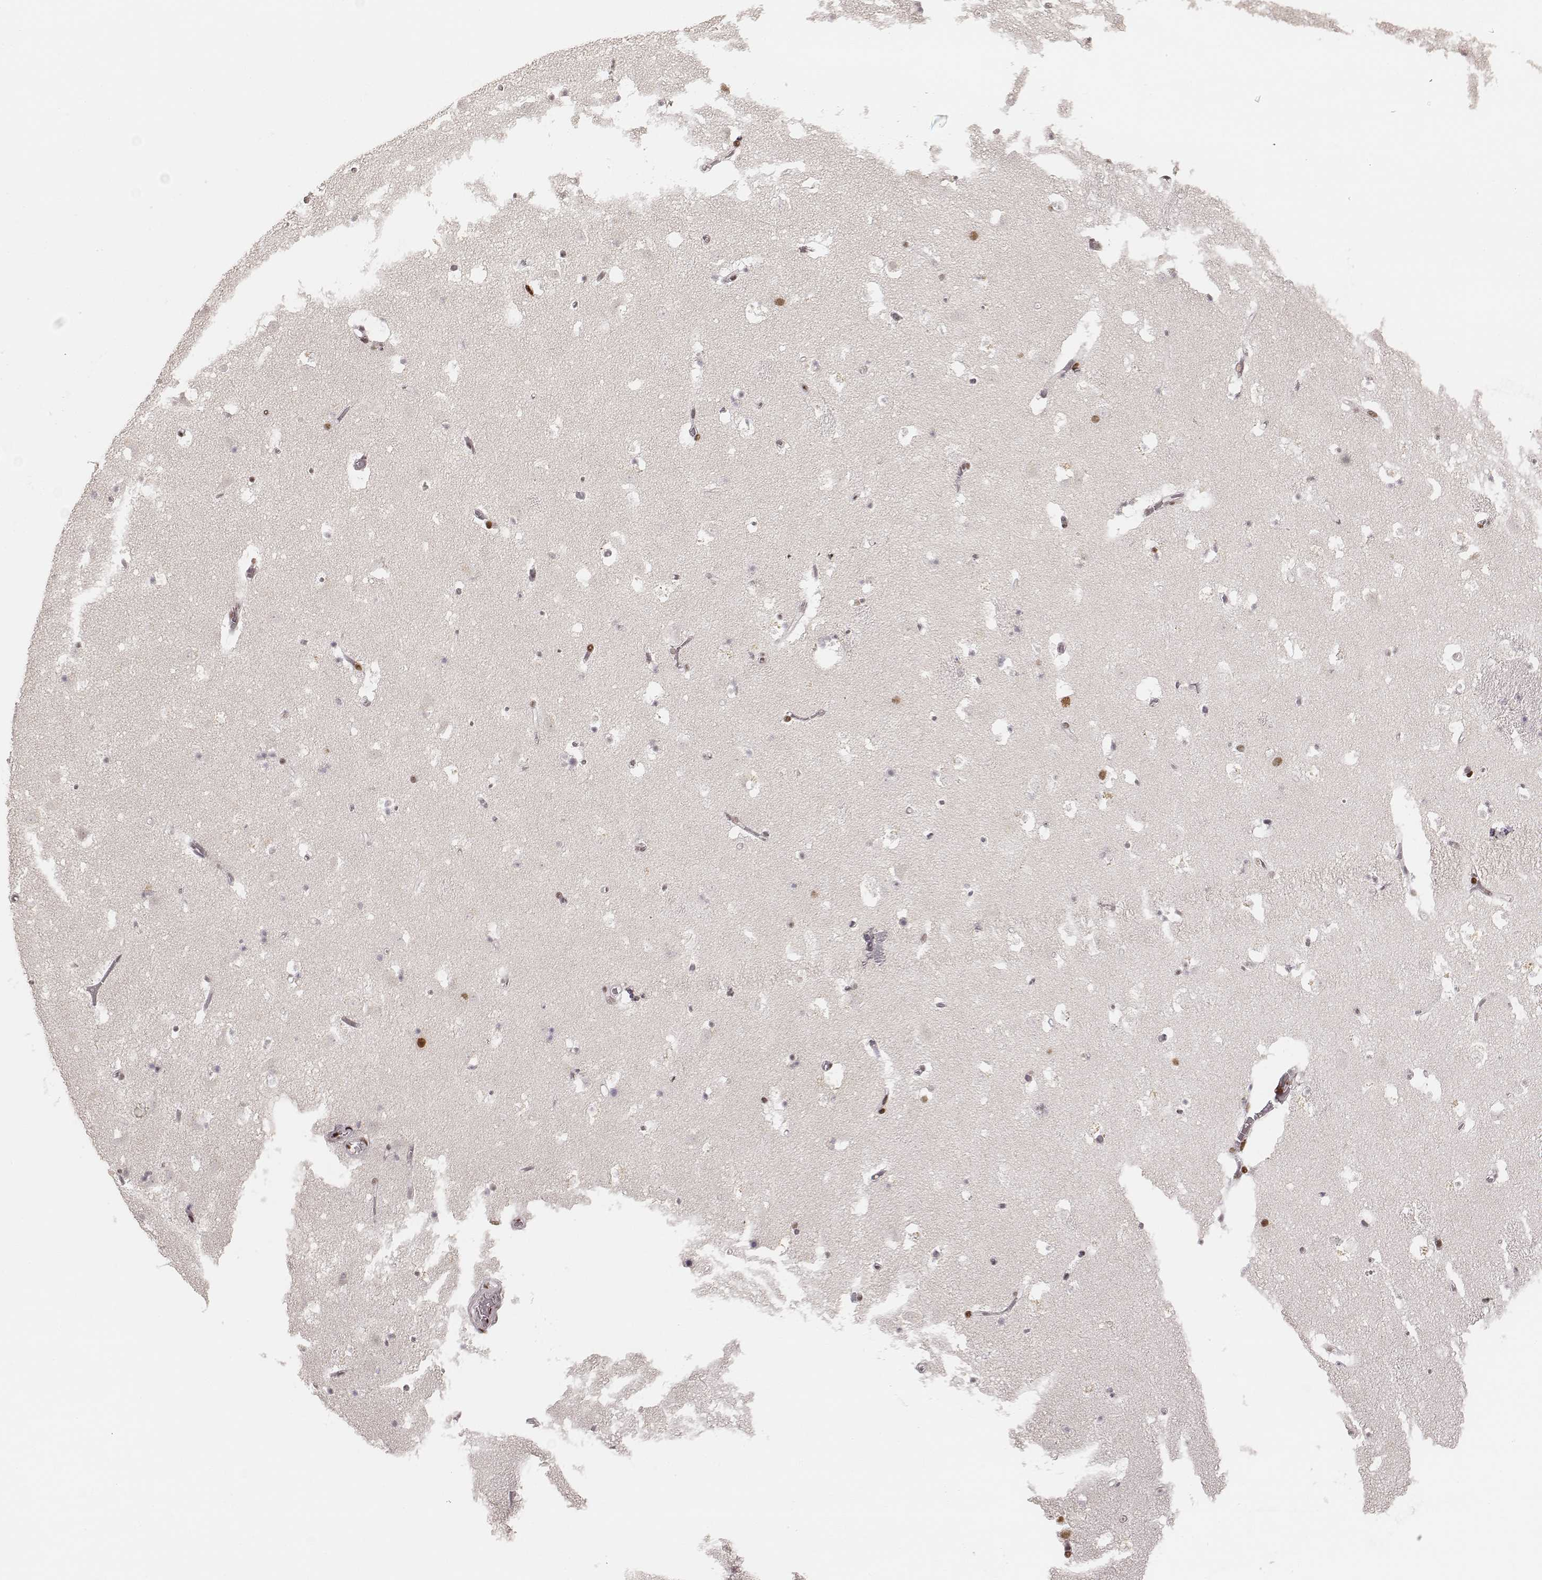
{"staining": {"intensity": "moderate", "quantity": "<25%", "location": "nuclear"}, "tissue": "caudate", "cell_type": "Glial cells", "image_type": "normal", "snomed": [{"axis": "morphology", "description": "Normal tissue, NOS"}, {"axis": "topography", "description": "Lateral ventricle wall"}], "caption": "Immunohistochemical staining of normal caudate shows moderate nuclear protein staining in about <25% of glial cells.", "gene": "HNRNPC", "patient": {"sex": "female", "age": 42}}